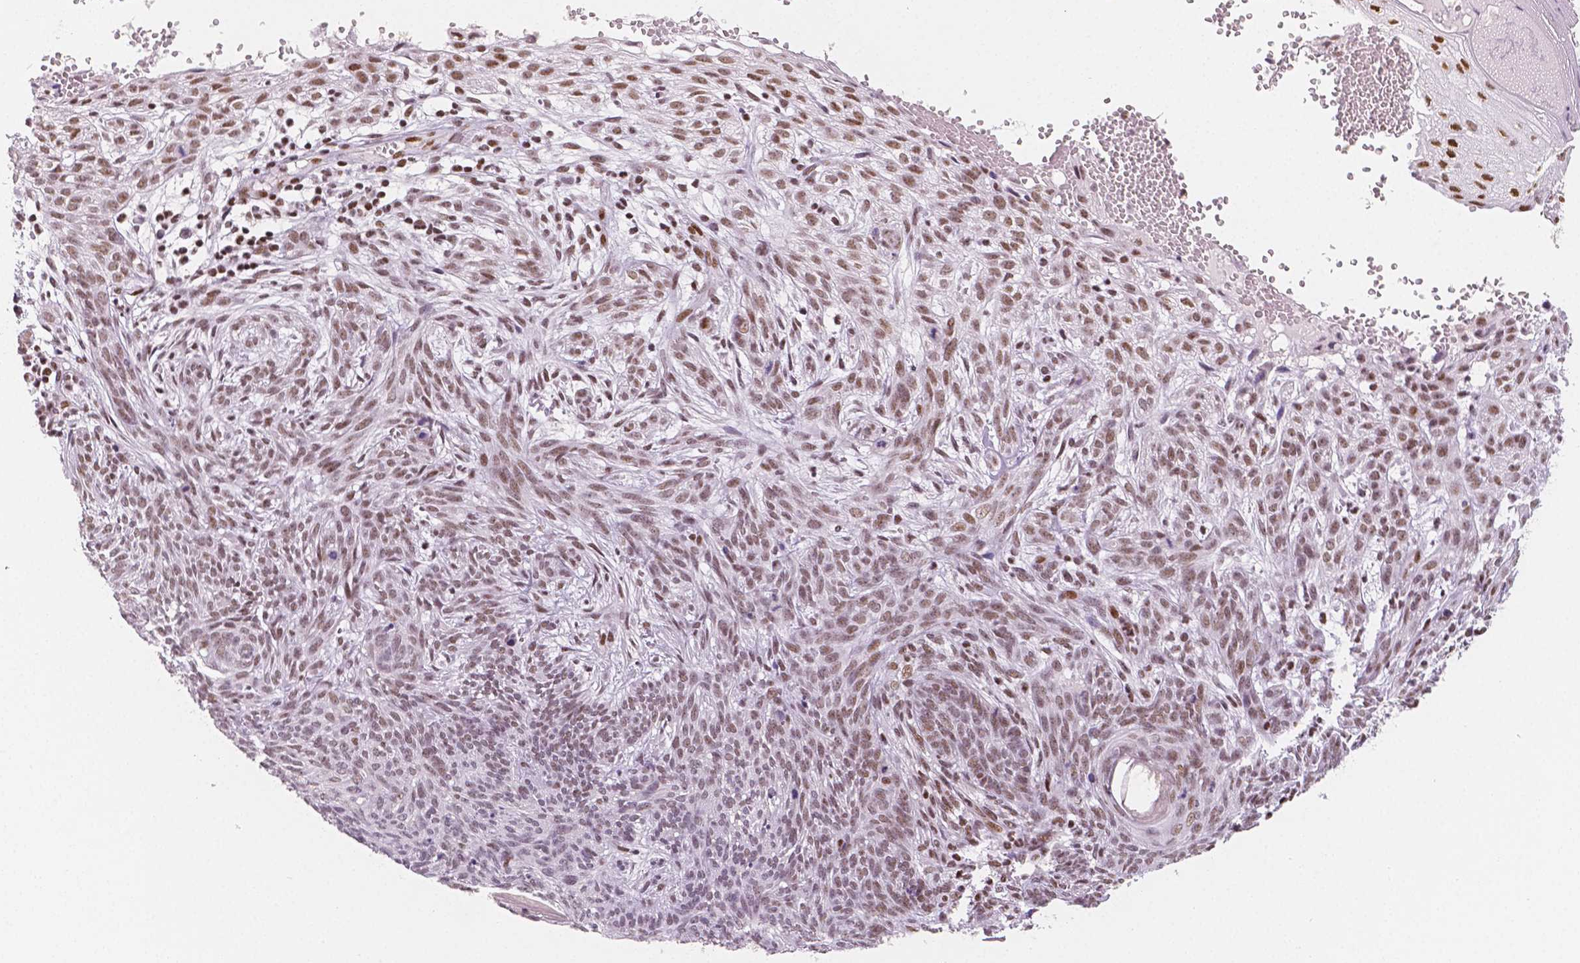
{"staining": {"intensity": "moderate", "quantity": ">75%", "location": "nuclear"}, "tissue": "skin cancer", "cell_type": "Tumor cells", "image_type": "cancer", "snomed": [{"axis": "morphology", "description": "Basal cell carcinoma"}, {"axis": "topography", "description": "Skin"}], "caption": "Brown immunohistochemical staining in skin cancer (basal cell carcinoma) demonstrates moderate nuclear staining in approximately >75% of tumor cells.", "gene": "HDAC1", "patient": {"sex": "male", "age": 84}}